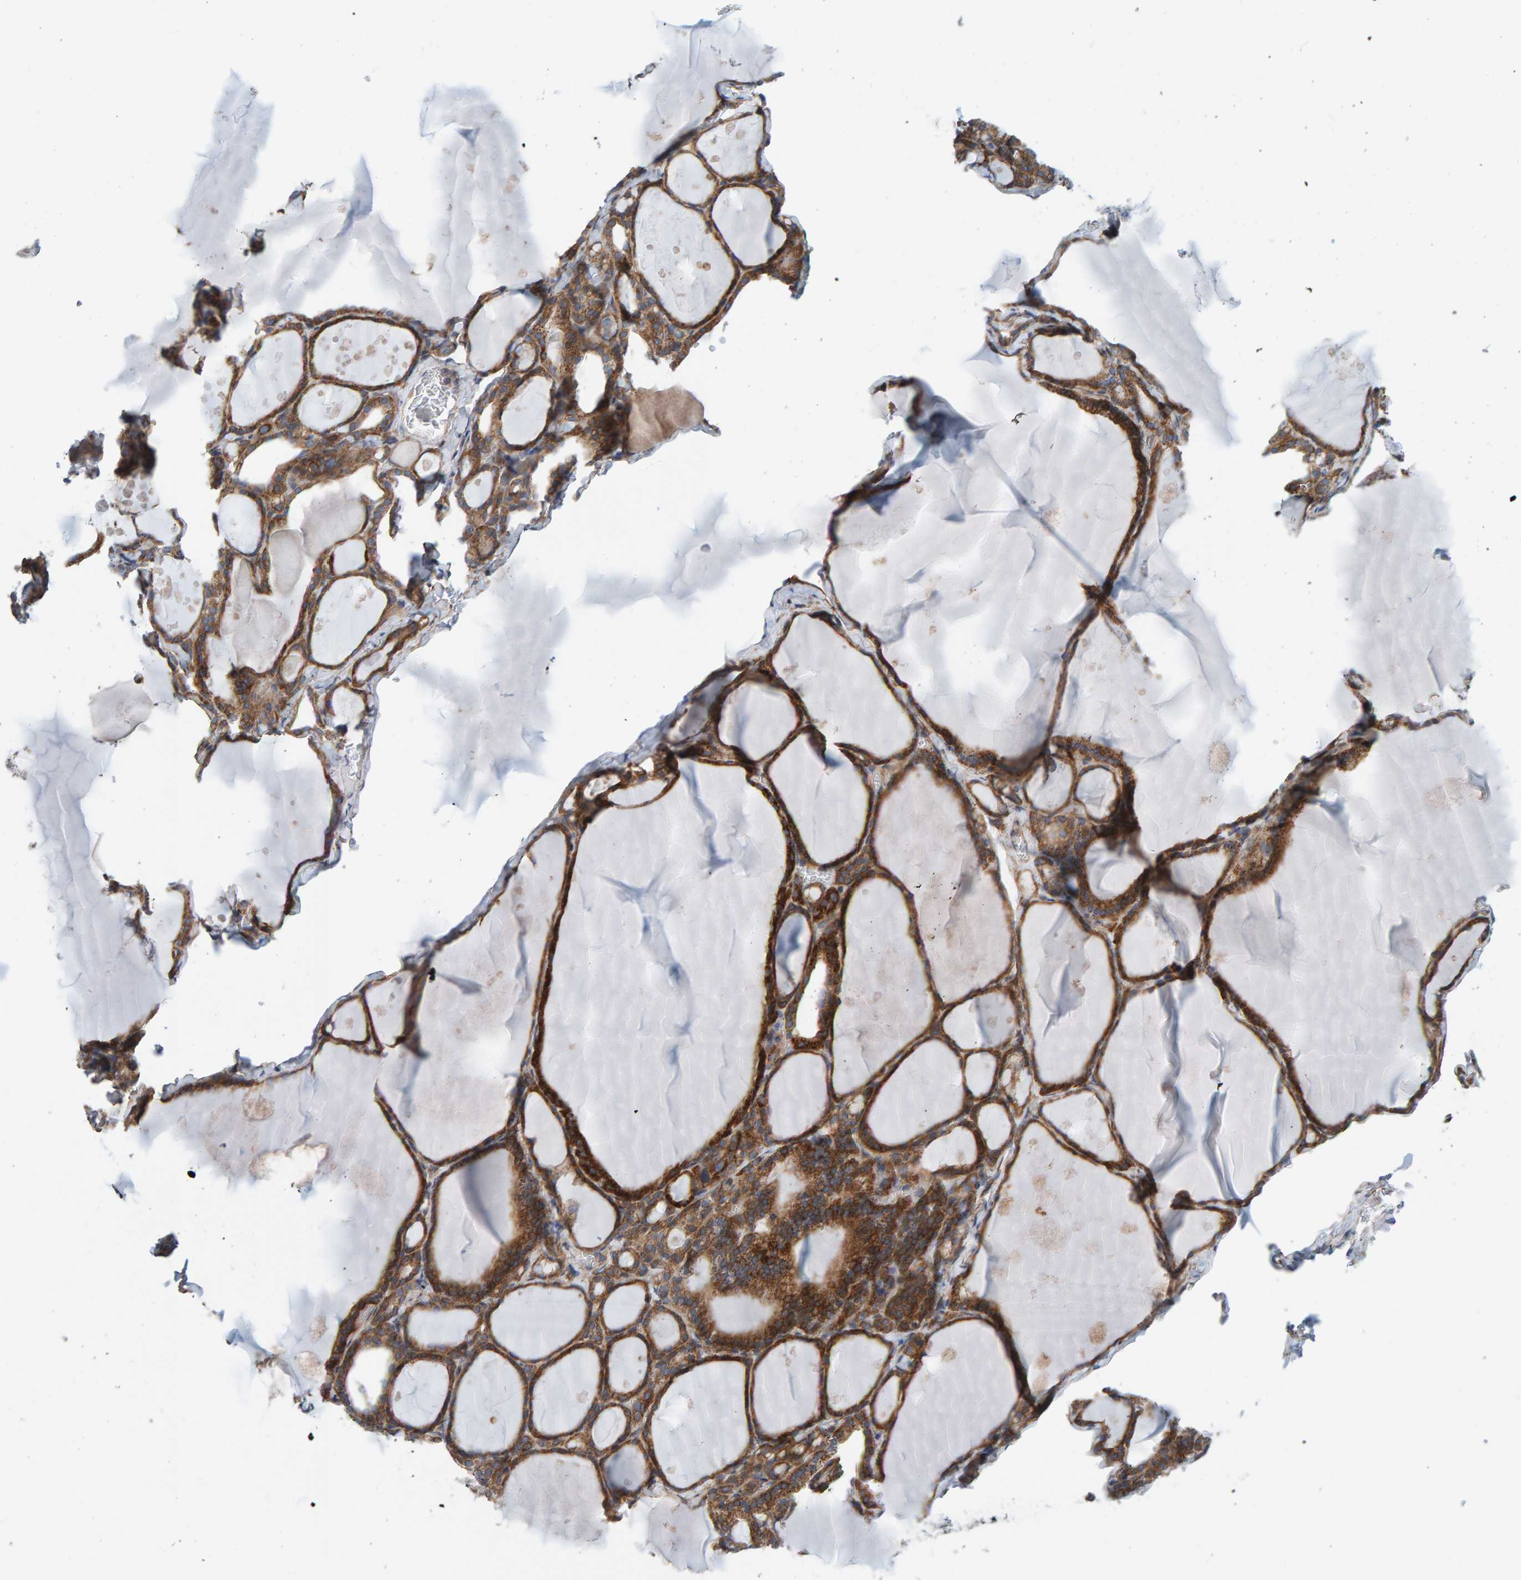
{"staining": {"intensity": "moderate", "quantity": ">75%", "location": "cytoplasmic/membranous"}, "tissue": "thyroid gland", "cell_type": "Glandular cells", "image_type": "normal", "snomed": [{"axis": "morphology", "description": "Normal tissue, NOS"}, {"axis": "topography", "description": "Thyroid gland"}], "caption": "Moderate cytoplasmic/membranous positivity is appreciated in about >75% of glandular cells in benign thyroid gland. The staining was performed using DAB, with brown indicating positive protein expression. Nuclei are stained blue with hematoxylin.", "gene": "RGP1", "patient": {"sex": "male", "age": 56}}